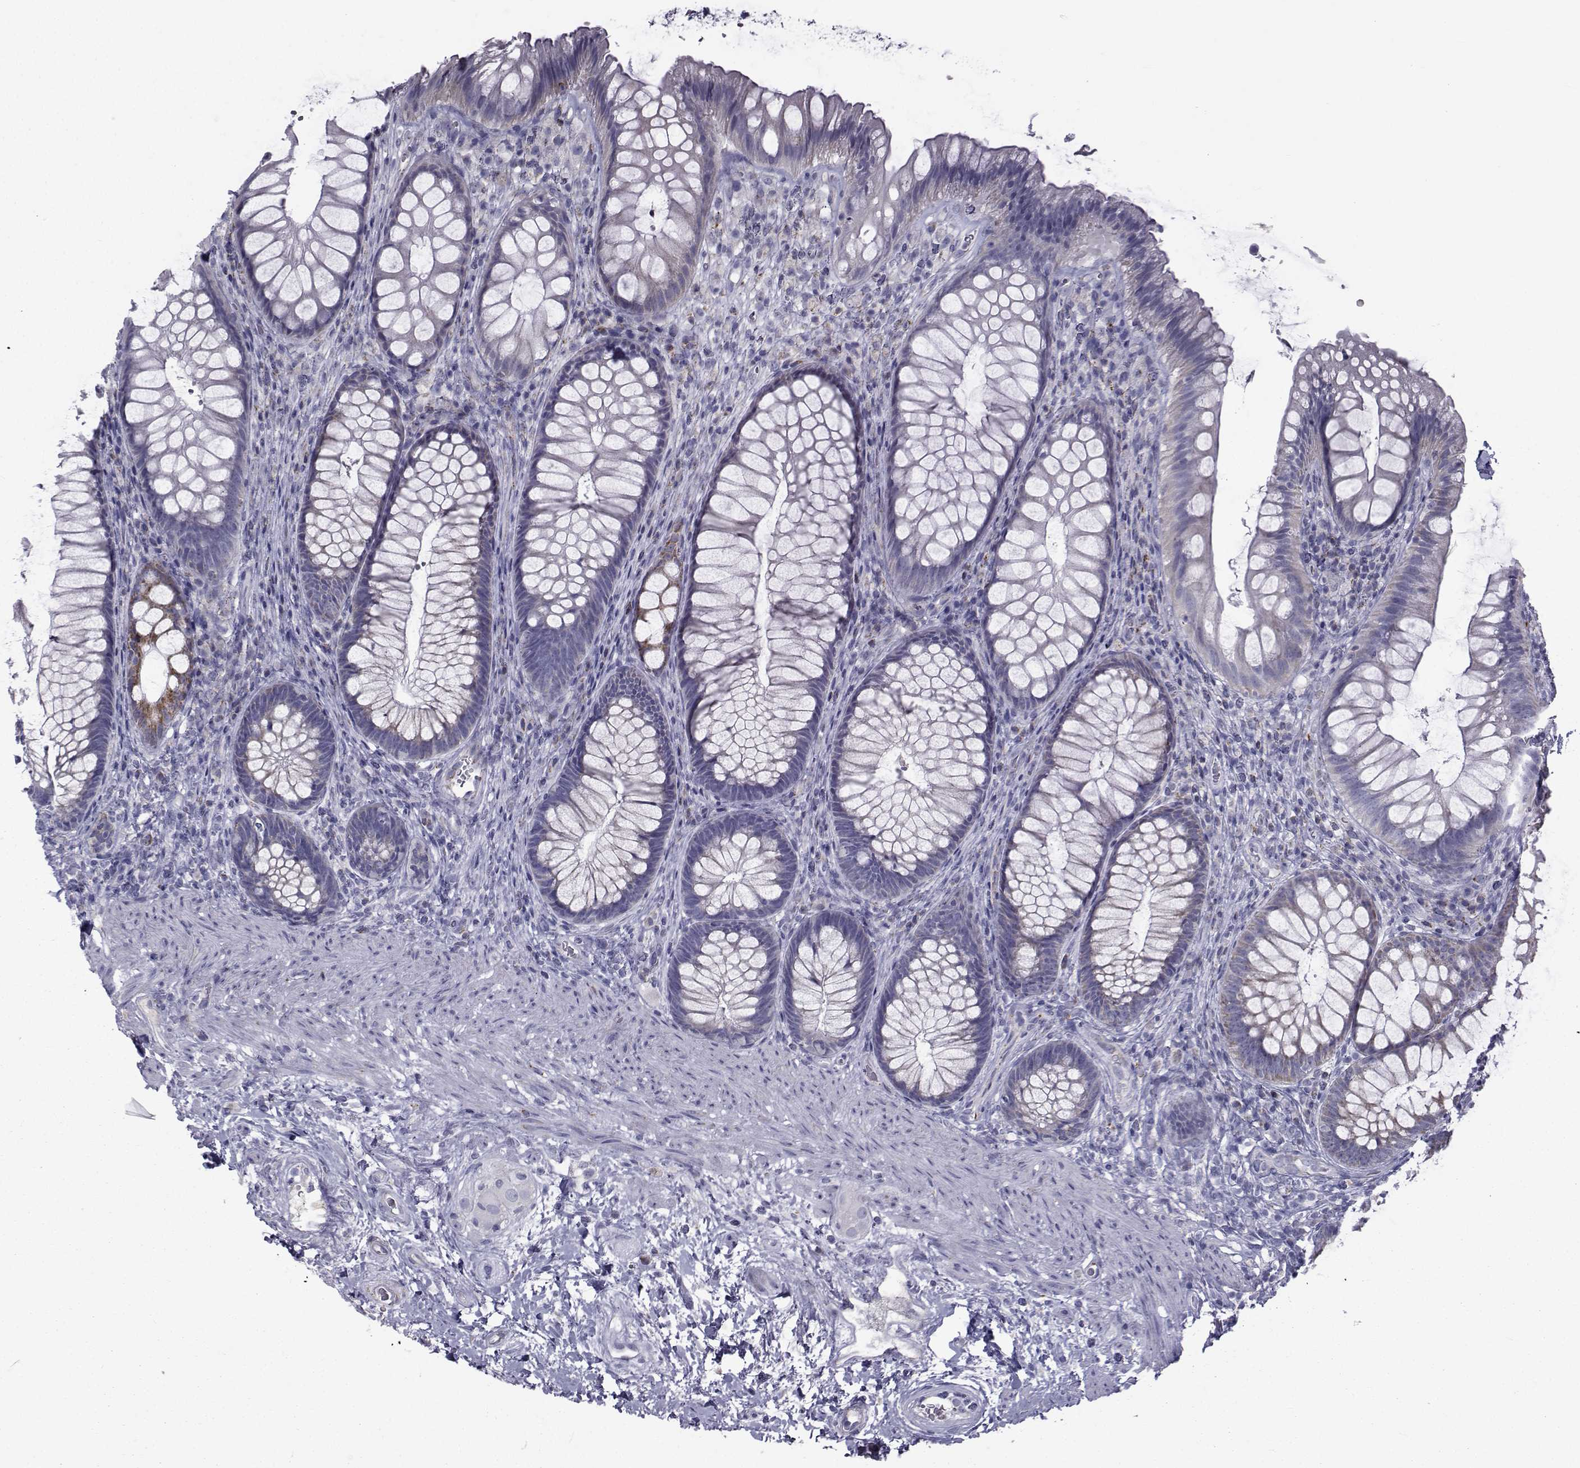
{"staining": {"intensity": "negative", "quantity": "none", "location": "none"}, "tissue": "rectum", "cell_type": "Glandular cells", "image_type": "normal", "snomed": [{"axis": "morphology", "description": "Normal tissue, NOS"}, {"axis": "topography", "description": "Smooth muscle"}, {"axis": "topography", "description": "Rectum"}], "caption": "Immunohistochemistry histopathology image of unremarkable rectum: rectum stained with DAB shows no significant protein expression in glandular cells.", "gene": "FDXR", "patient": {"sex": "male", "age": 53}}